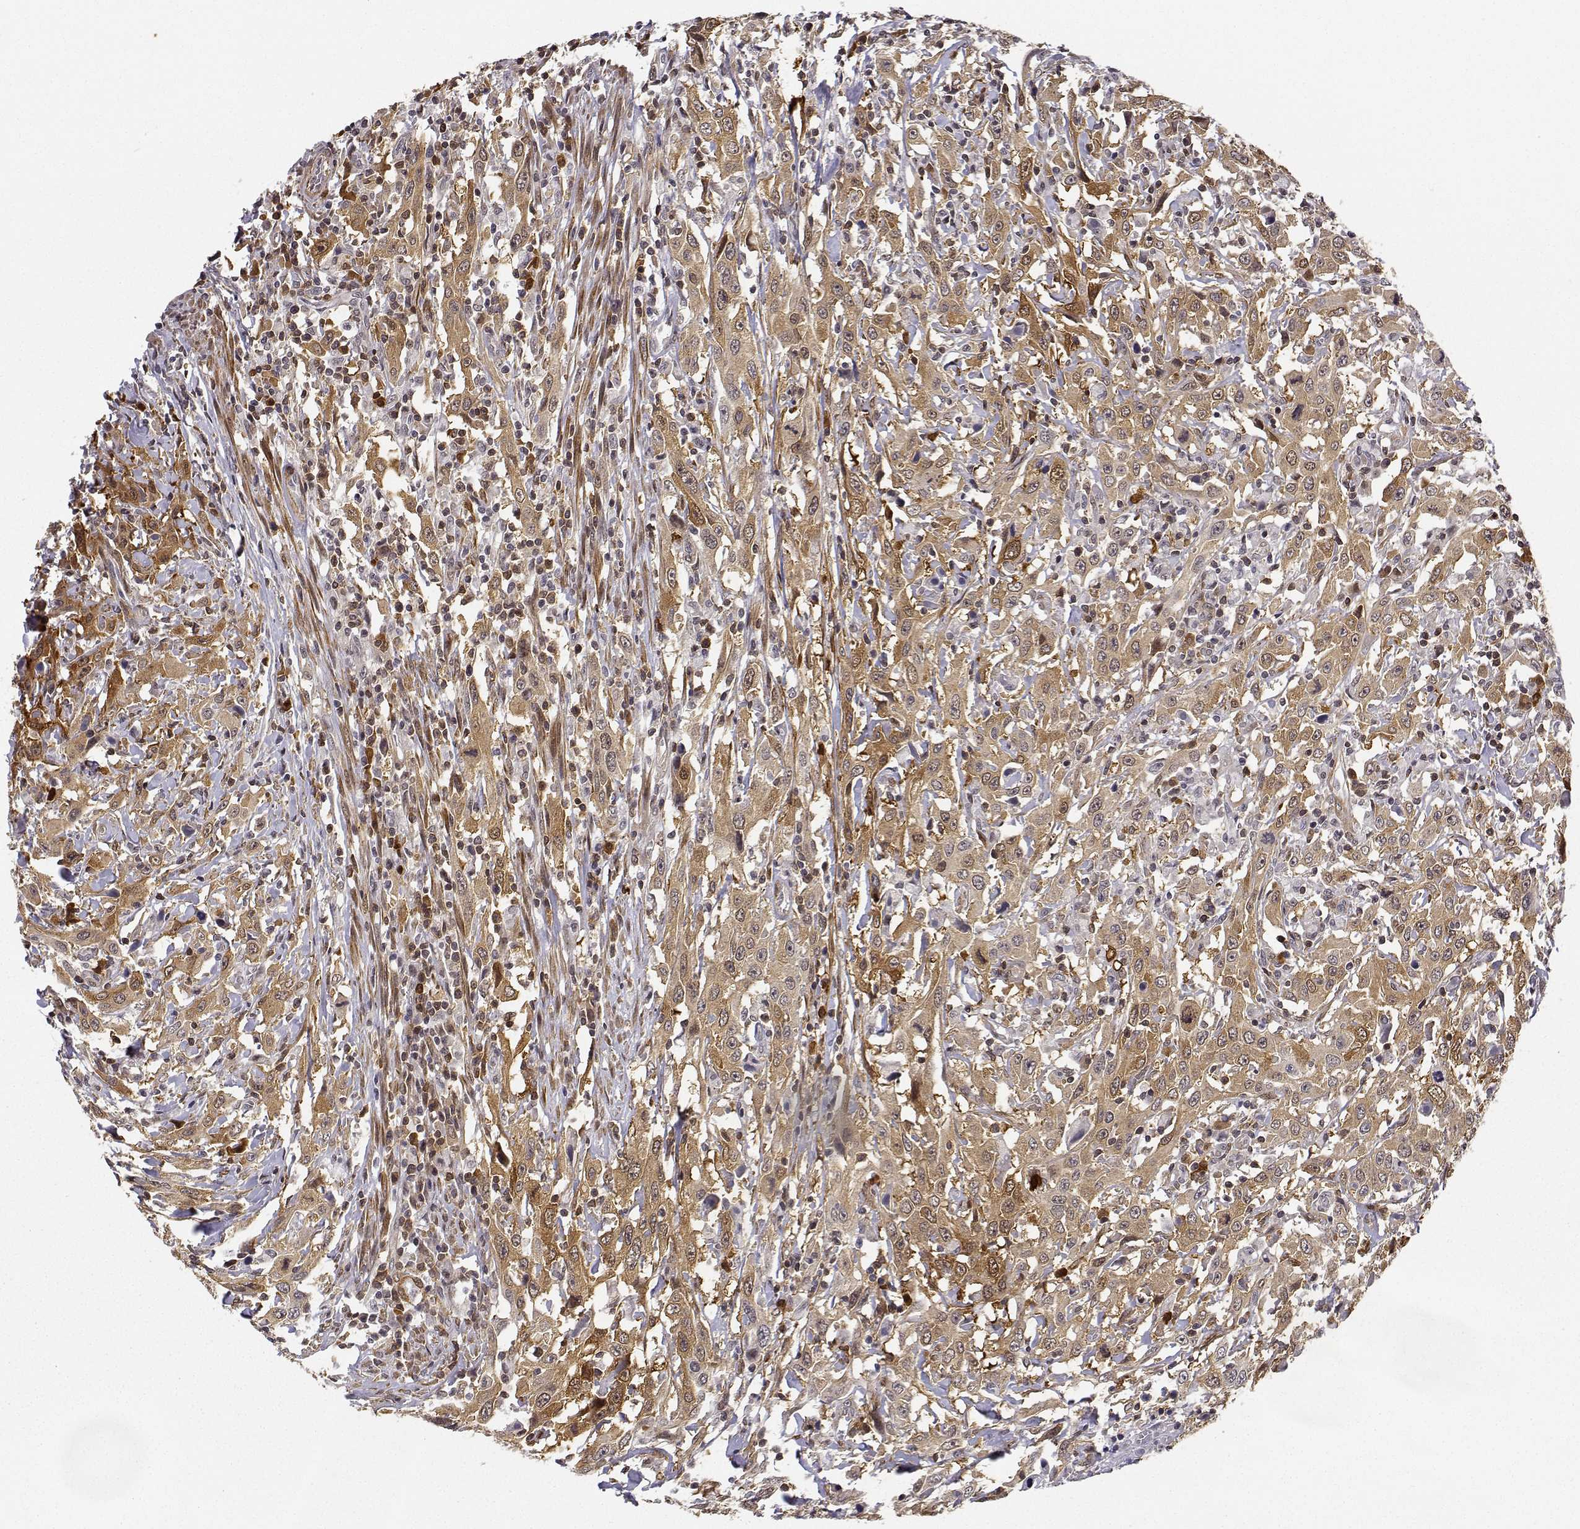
{"staining": {"intensity": "moderate", "quantity": ">75%", "location": "cytoplasmic/membranous"}, "tissue": "urothelial cancer", "cell_type": "Tumor cells", "image_type": "cancer", "snomed": [{"axis": "morphology", "description": "Urothelial carcinoma, High grade"}, {"axis": "topography", "description": "Urinary bladder"}], "caption": "Protein expression analysis of human urothelial carcinoma (high-grade) reveals moderate cytoplasmic/membranous positivity in approximately >75% of tumor cells.", "gene": "PHGDH", "patient": {"sex": "male", "age": 61}}